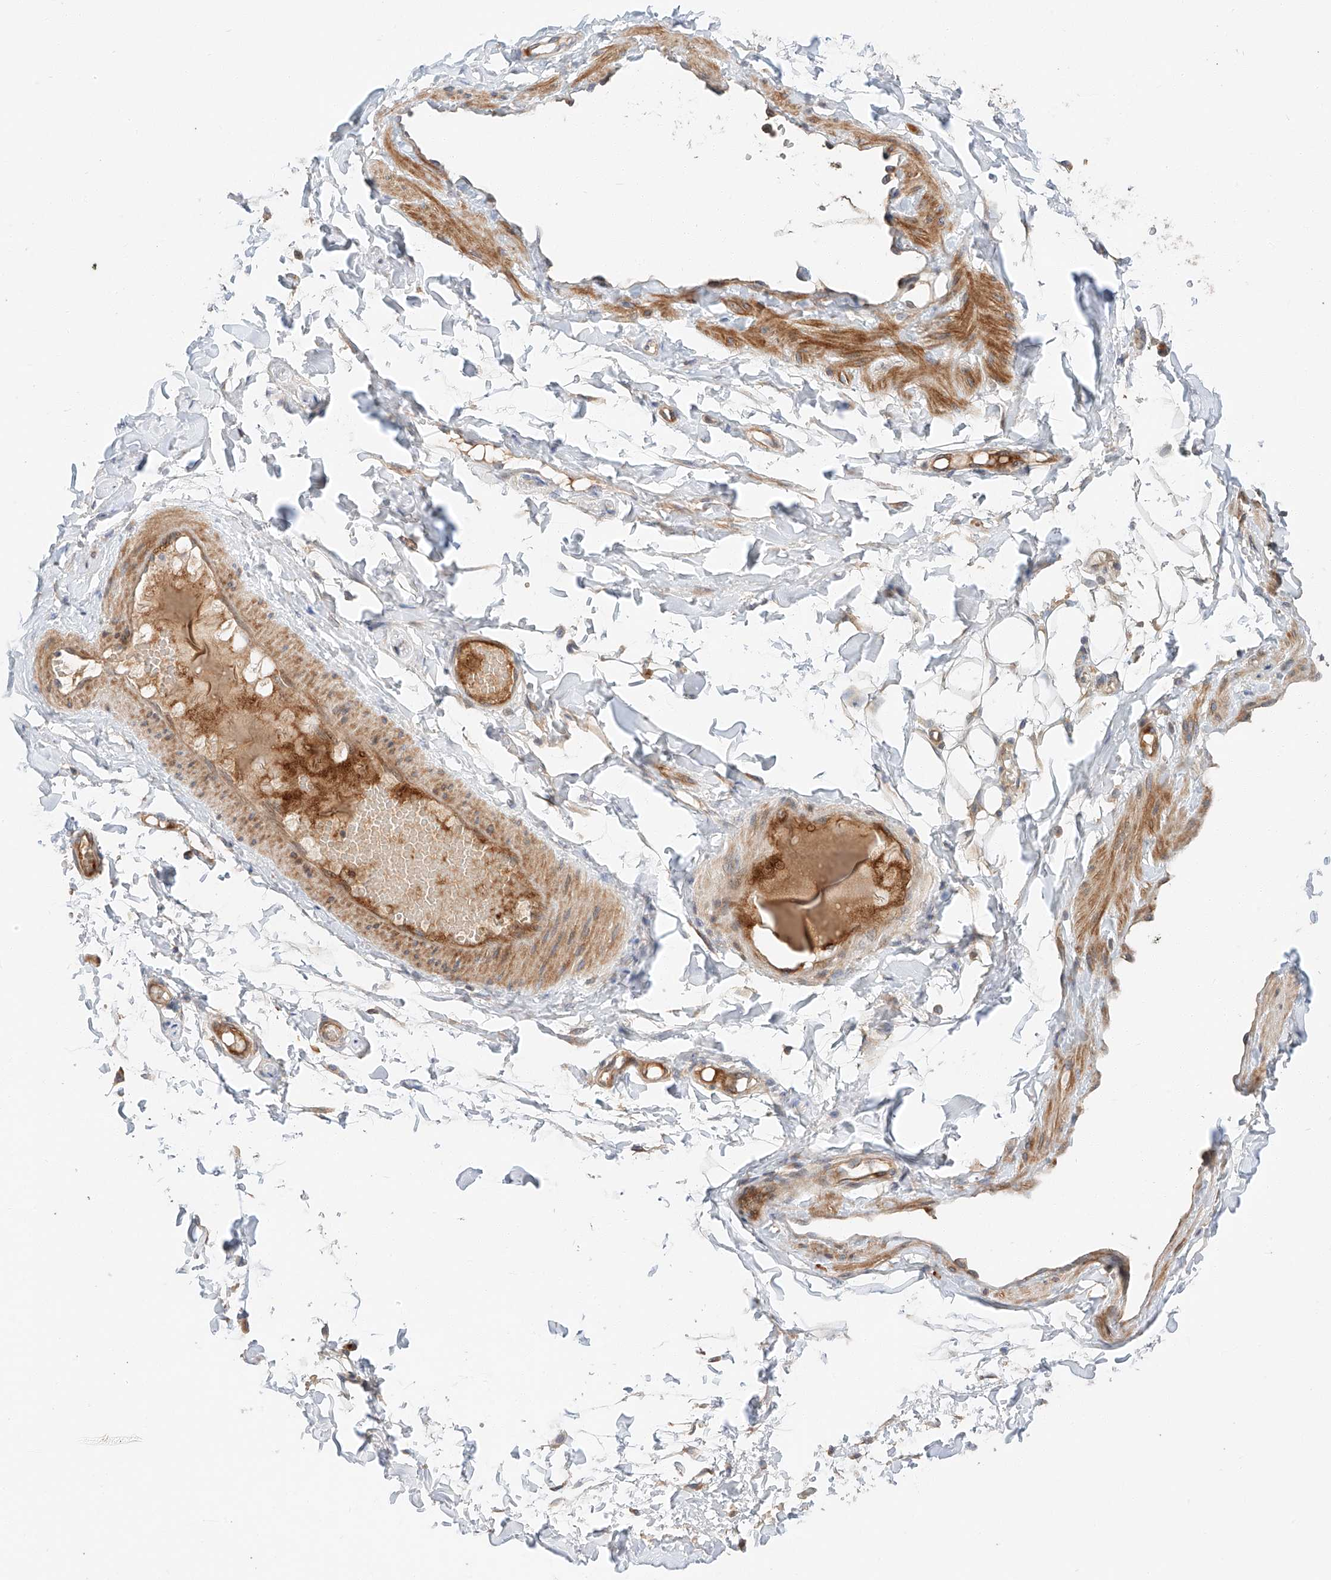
{"staining": {"intensity": "weak", "quantity": ">75%", "location": "cytoplasmic/membranous"}, "tissue": "adipose tissue", "cell_type": "Adipocytes", "image_type": "normal", "snomed": [{"axis": "morphology", "description": "Normal tissue, NOS"}, {"axis": "topography", "description": "Adipose tissue"}, {"axis": "topography", "description": "Vascular tissue"}, {"axis": "topography", "description": "Peripheral nerve tissue"}], "caption": "A histopathology image of human adipose tissue stained for a protein displays weak cytoplasmic/membranous brown staining in adipocytes.", "gene": "XPNPEP1", "patient": {"sex": "male", "age": 25}}